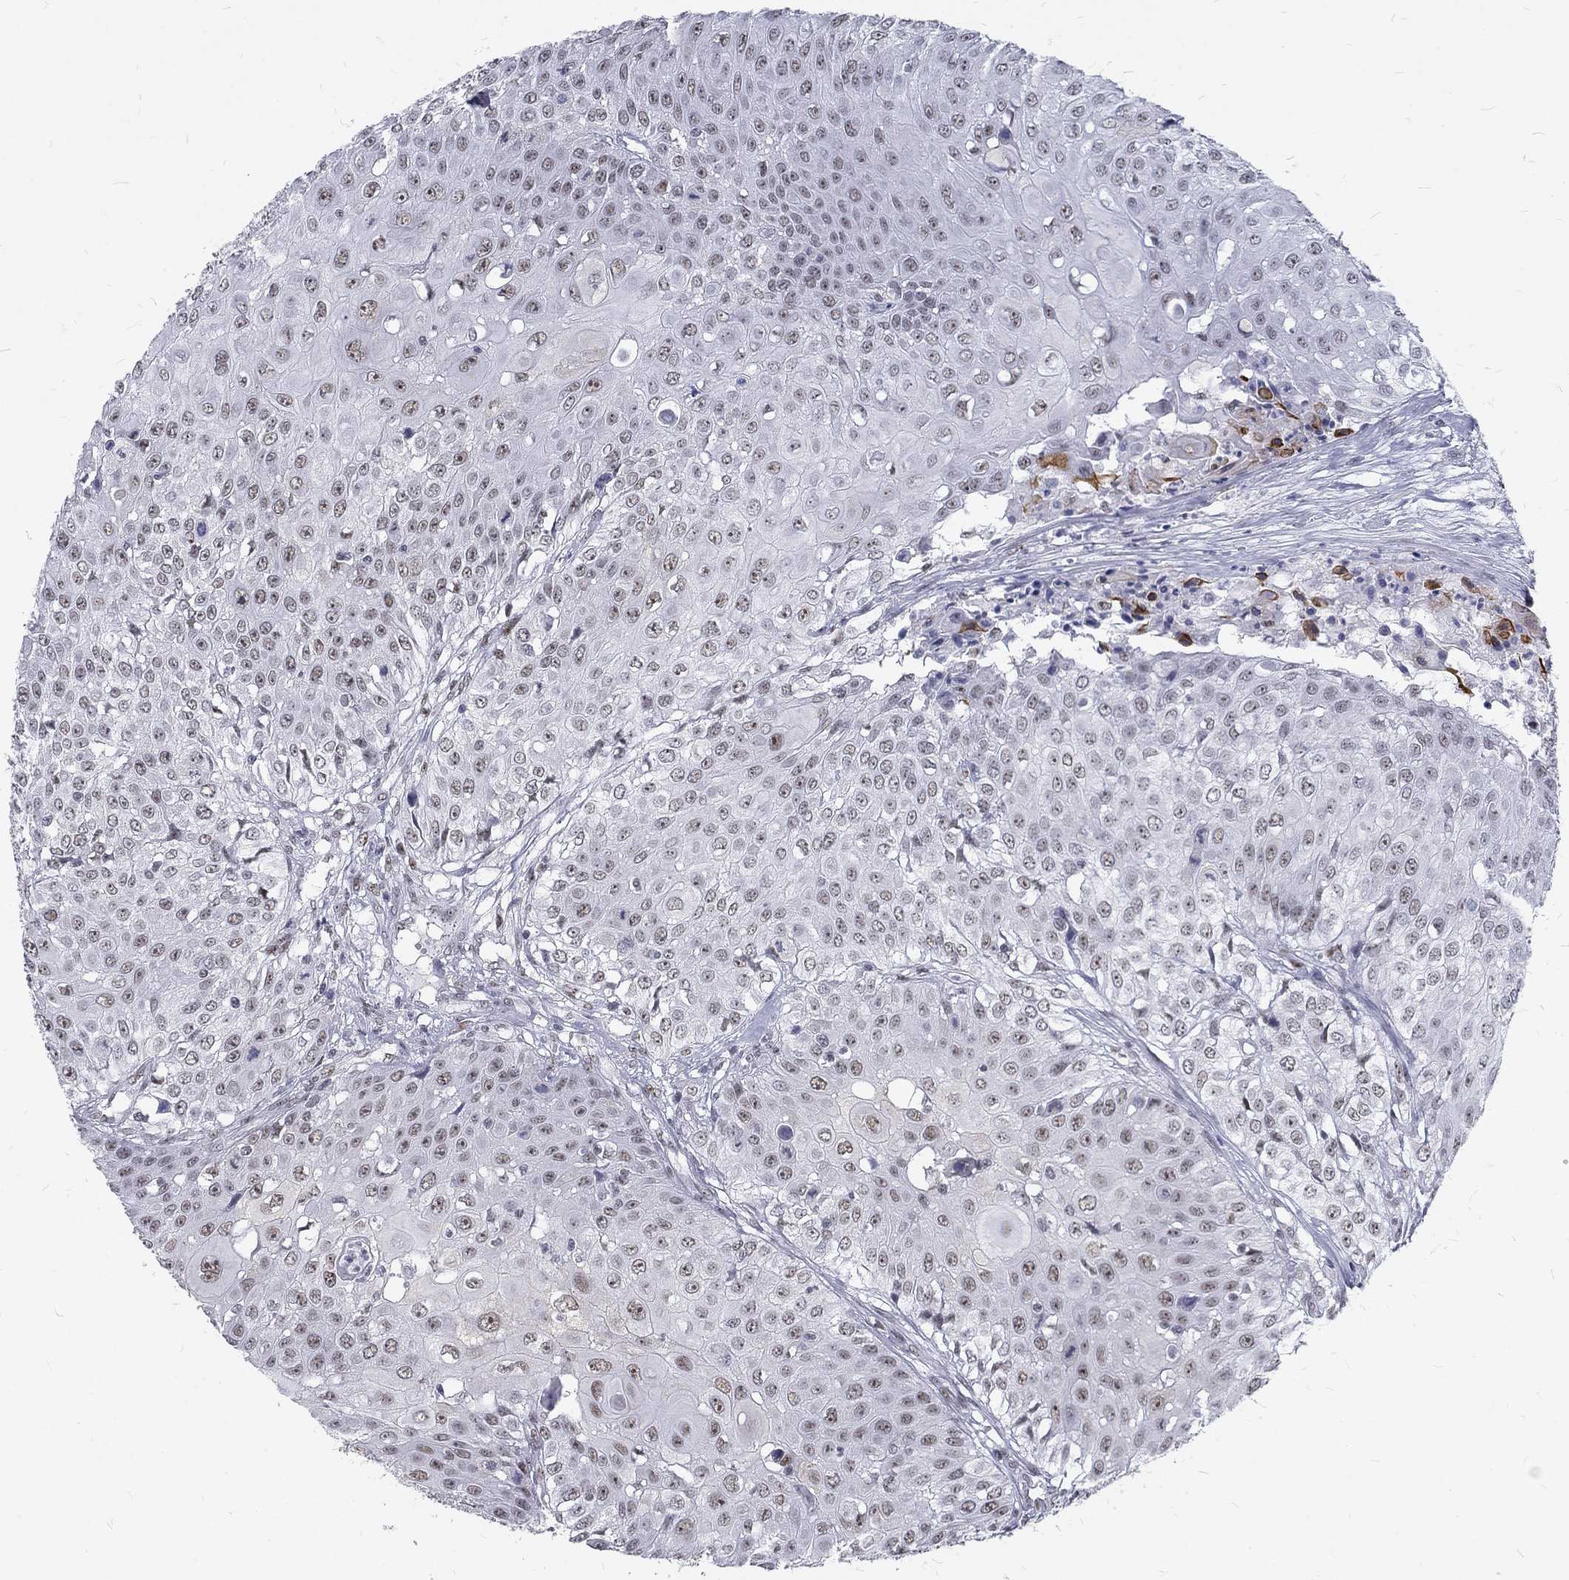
{"staining": {"intensity": "weak", "quantity": "<25%", "location": "nuclear"}, "tissue": "urothelial cancer", "cell_type": "Tumor cells", "image_type": "cancer", "snomed": [{"axis": "morphology", "description": "Urothelial carcinoma, High grade"}, {"axis": "topography", "description": "Urinary bladder"}], "caption": "There is no significant staining in tumor cells of urothelial cancer.", "gene": "SNORC", "patient": {"sex": "female", "age": 79}}